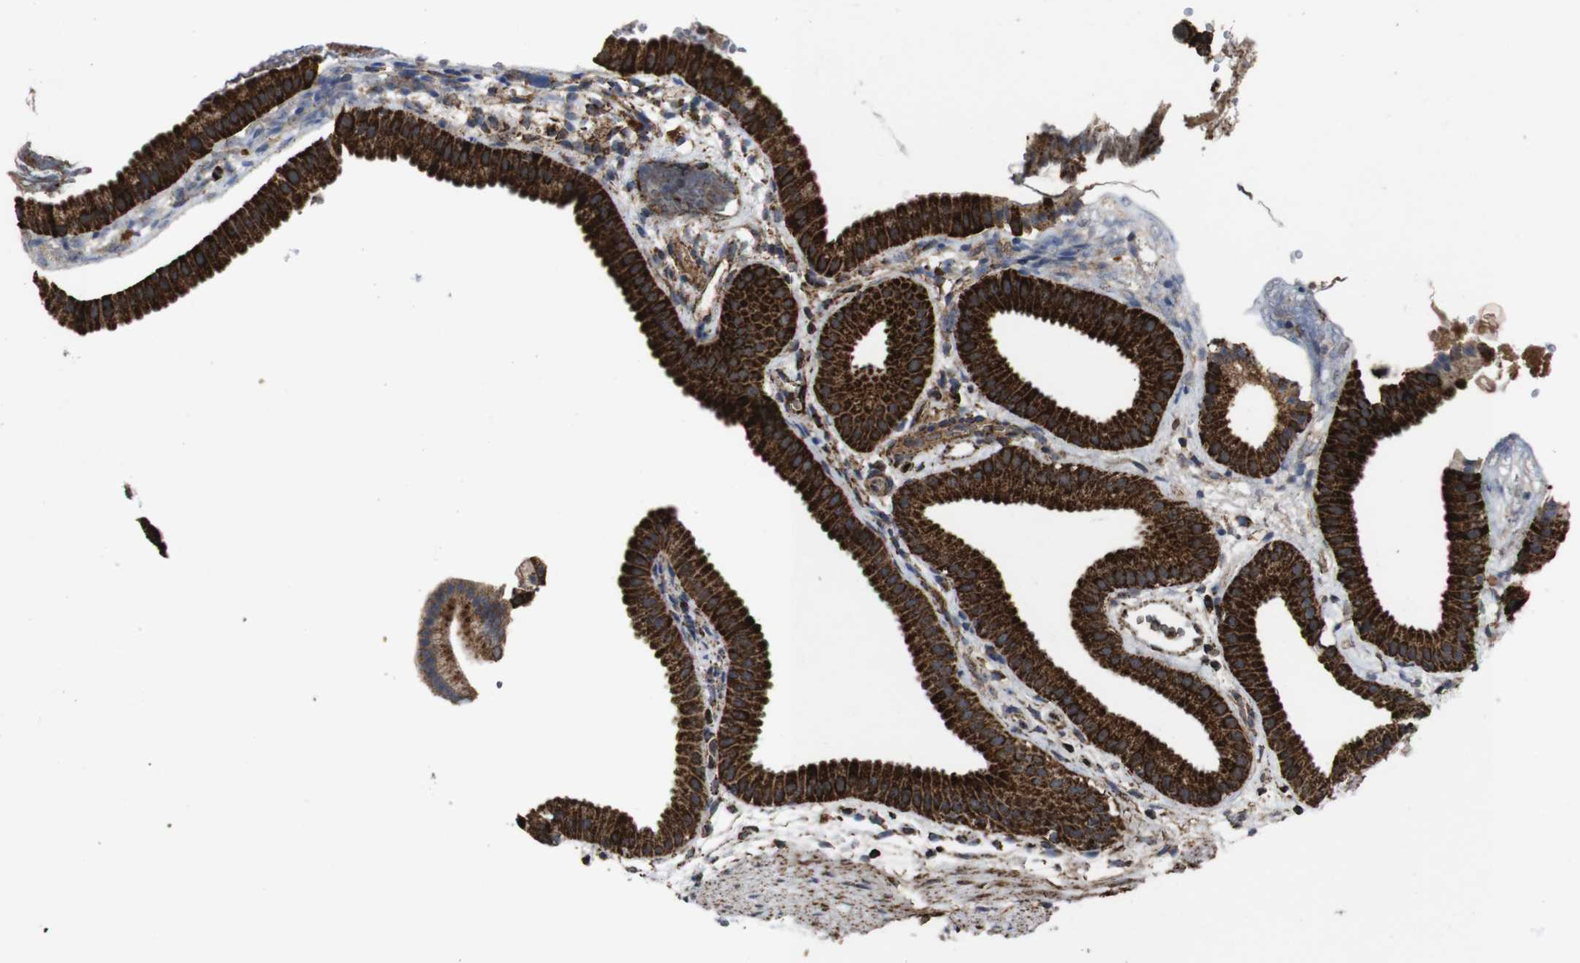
{"staining": {"intensity": "strong", "quantity": ">75%", "location": "cytoplasmic/membranous"}, "tissue": "gallbladder", "cell_type": "Glandular cells", "image_type": "normal", "snomed": [{"axis": "morphology", "description": "Normal tissue, NOS"}, {"axis": "topography", "description": "Gallbladder"}], "caption": "Benign gallbladder demonstrates strong cytoplasmic/membranous expression in approximately >75% of glandular cells The staining is performed using DAB (3,3'-diaminobenzidine) brown chromogen to label protein expression. The nuclei are counter-stained blue using hematoxylin..", "gene": "ATP5F1A", "patient": {"sex": "female", "age": 64}}